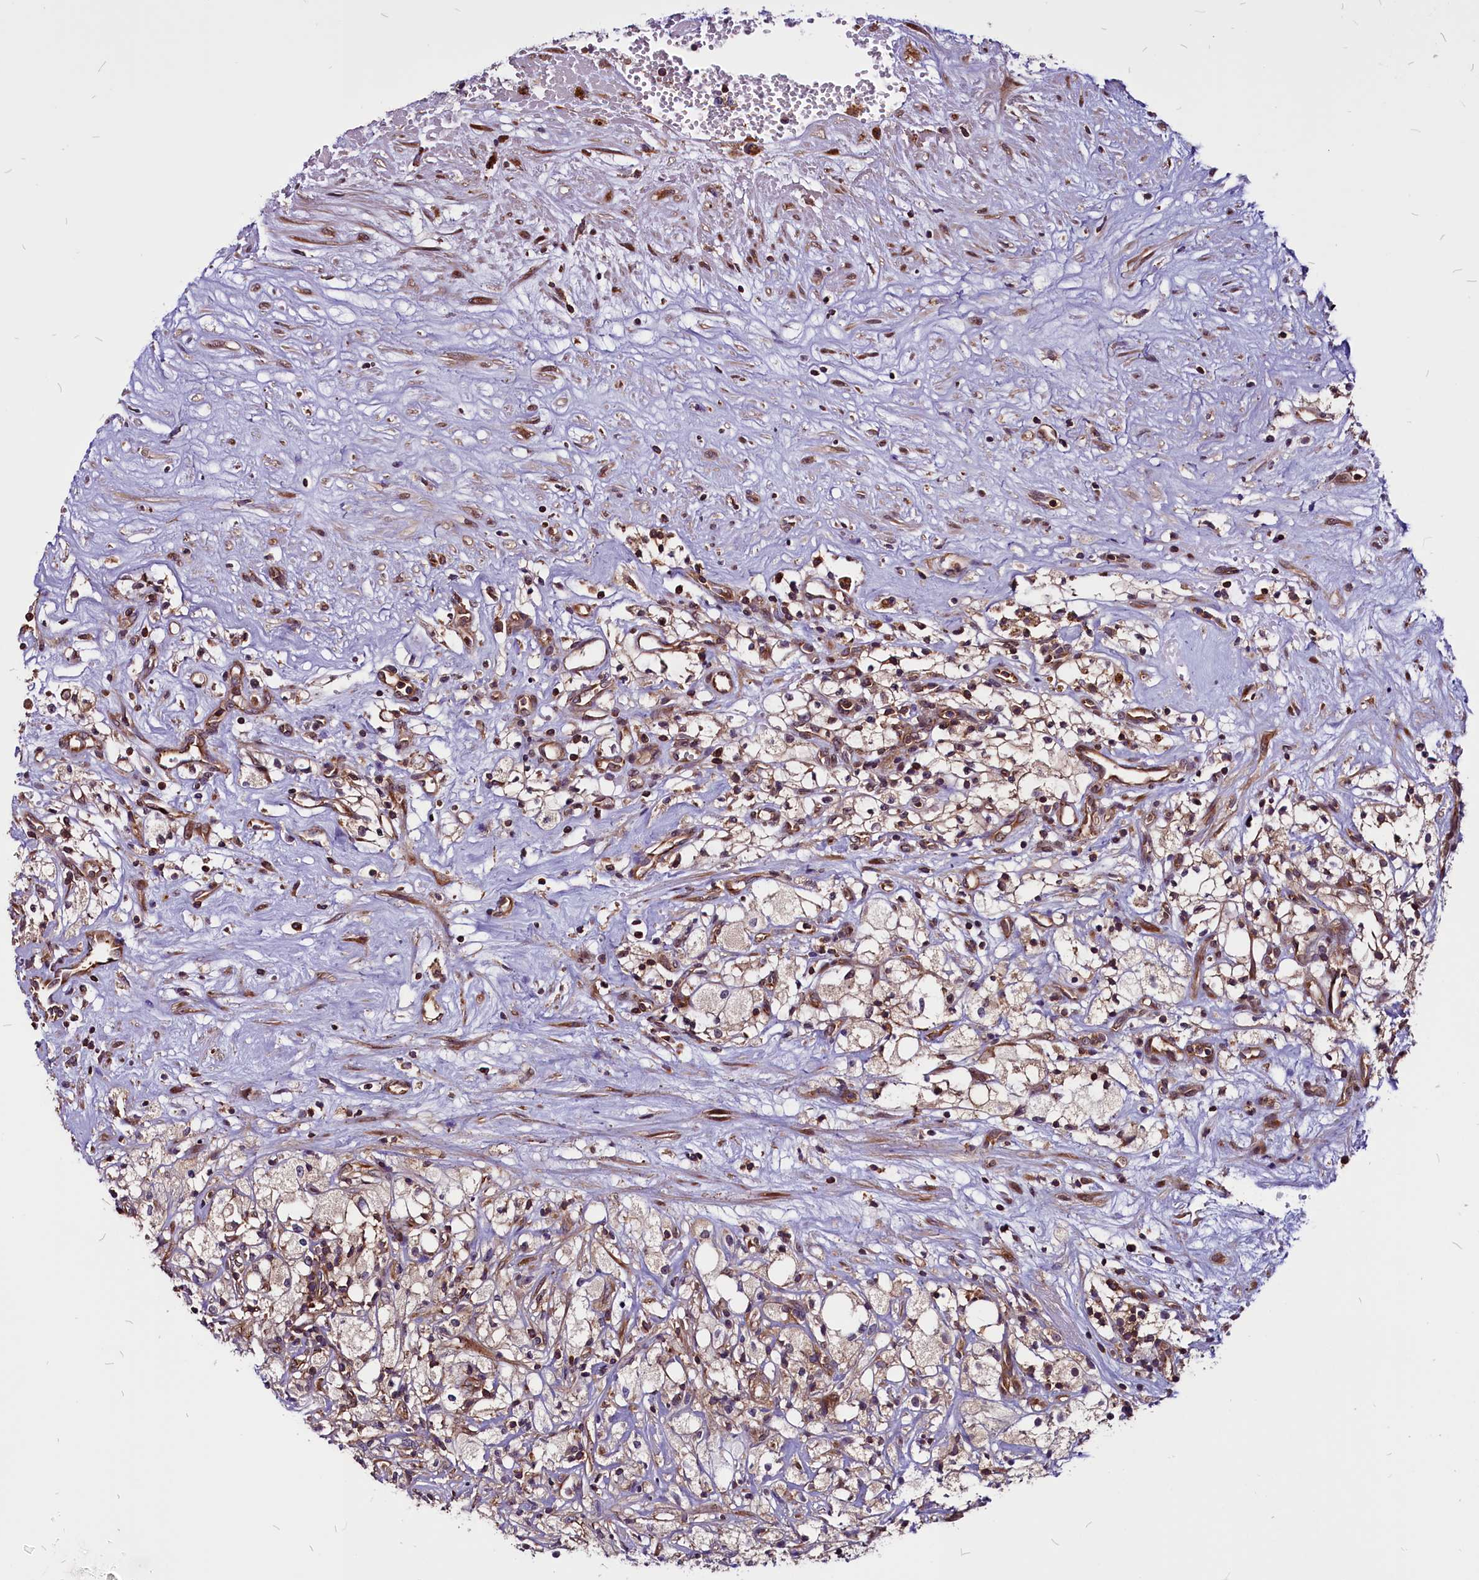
{"staining": {"intensity": "weak", "quantity": ">75%", "location": "cytoplasmic/membranous"}, "tissue": "renal cancer", "cell_type": "Tumor cells", "image_type": "cancer", "snomed": [{"axis": "morphology", "description": "Adenocarcinoma, NOS"}, {"axis": "topography", "description": "Kidney"}], "caption": "A photomicrograph showing weak cytoplasmic/membranous staining in about >75% of tumor cells in renal cancer, as visualized by brown immunohistochemical staining.", "gene": "EIF3G", "patient": {"sex": "male", "age": 59}}